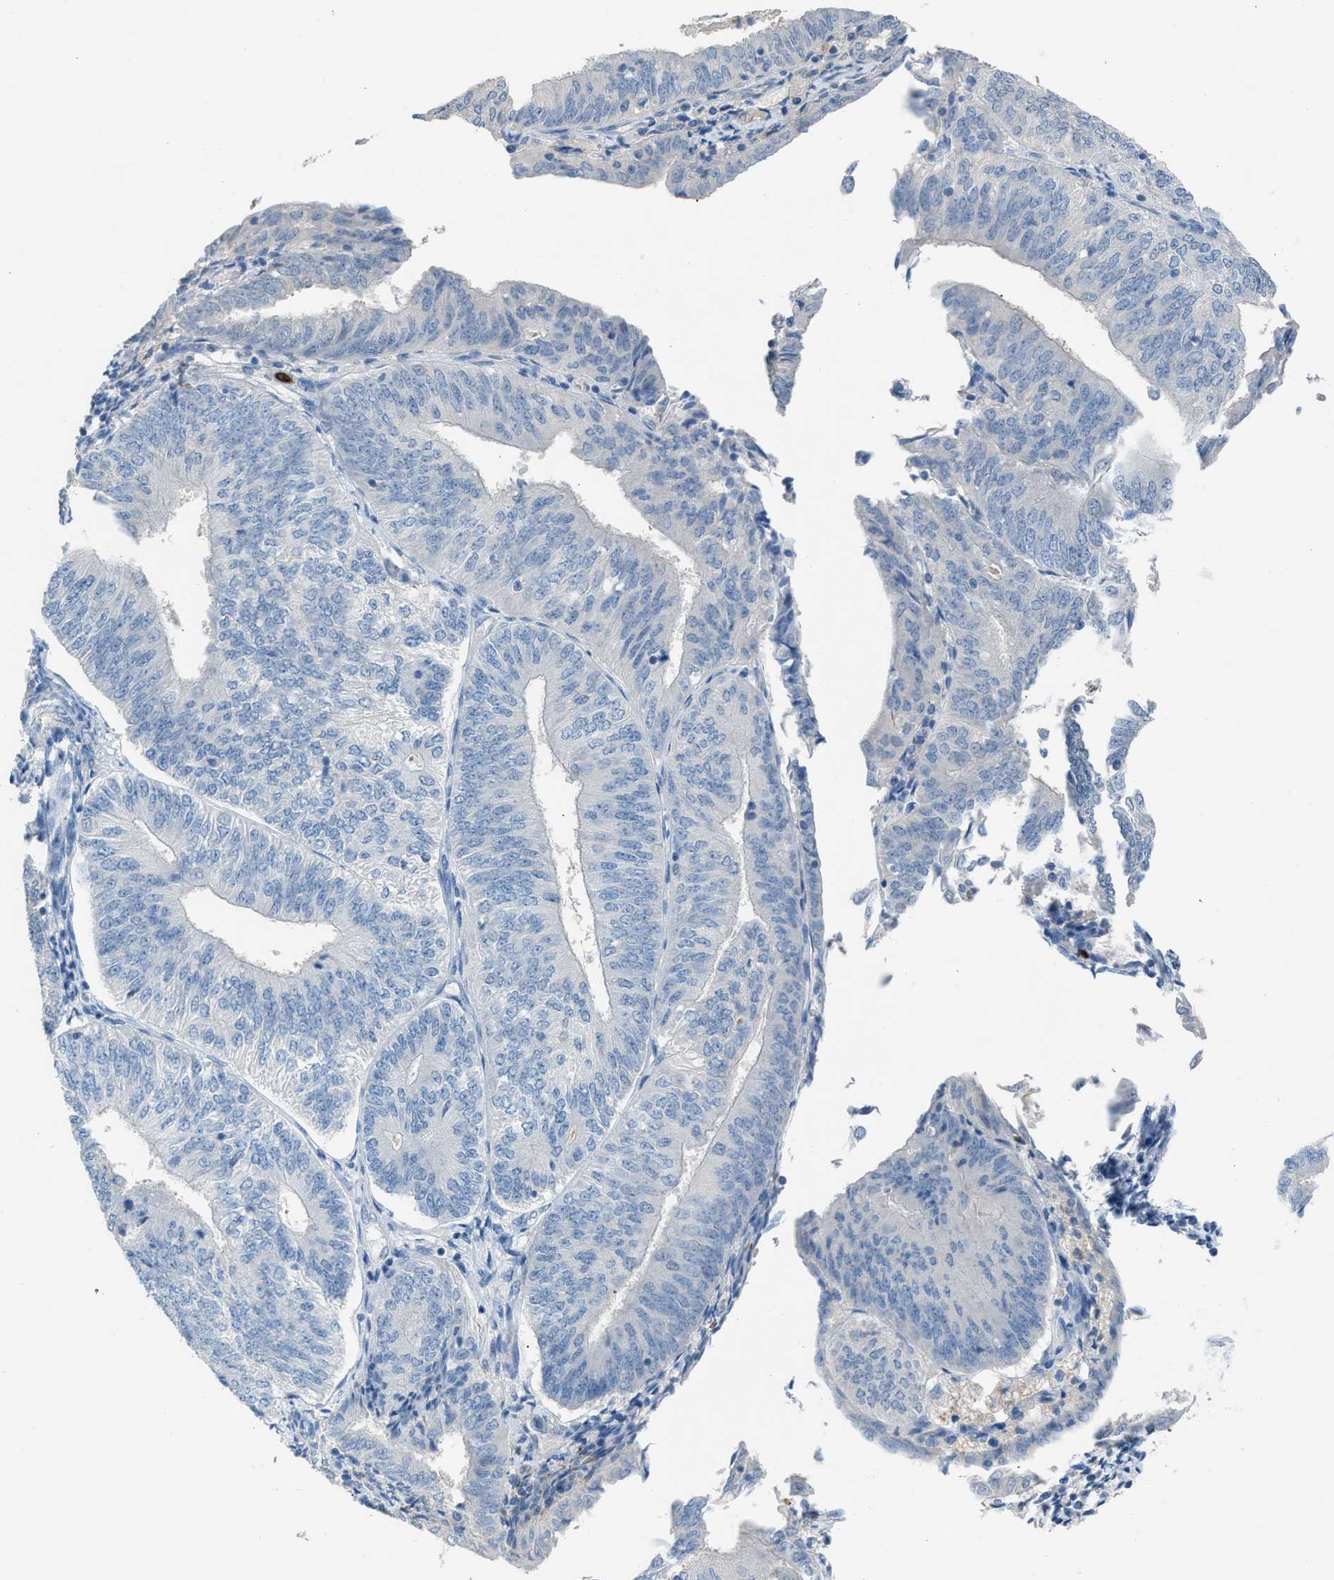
{"staining": {"intensity": "negative", "quantity": "none", "location": "none"}, "tissue": "endometrial cancer", "cell_type": "Tumor cells", "image_type": "cancer", "snomed": [{"axis": "morphology", "description": "Adenocarcinoma, NOS"}, {"axis": "topography", "description": "Endometrium"}], "caption": "Image shows no protein positivity in tumor cells of adenocarcinoma (endometrial) tissue. (DAB immunohistochemistry (IHC) with hematoxylin counter stain).", "gene": "CLEC10A", "patient": {"sex": "female", "age": 58}}